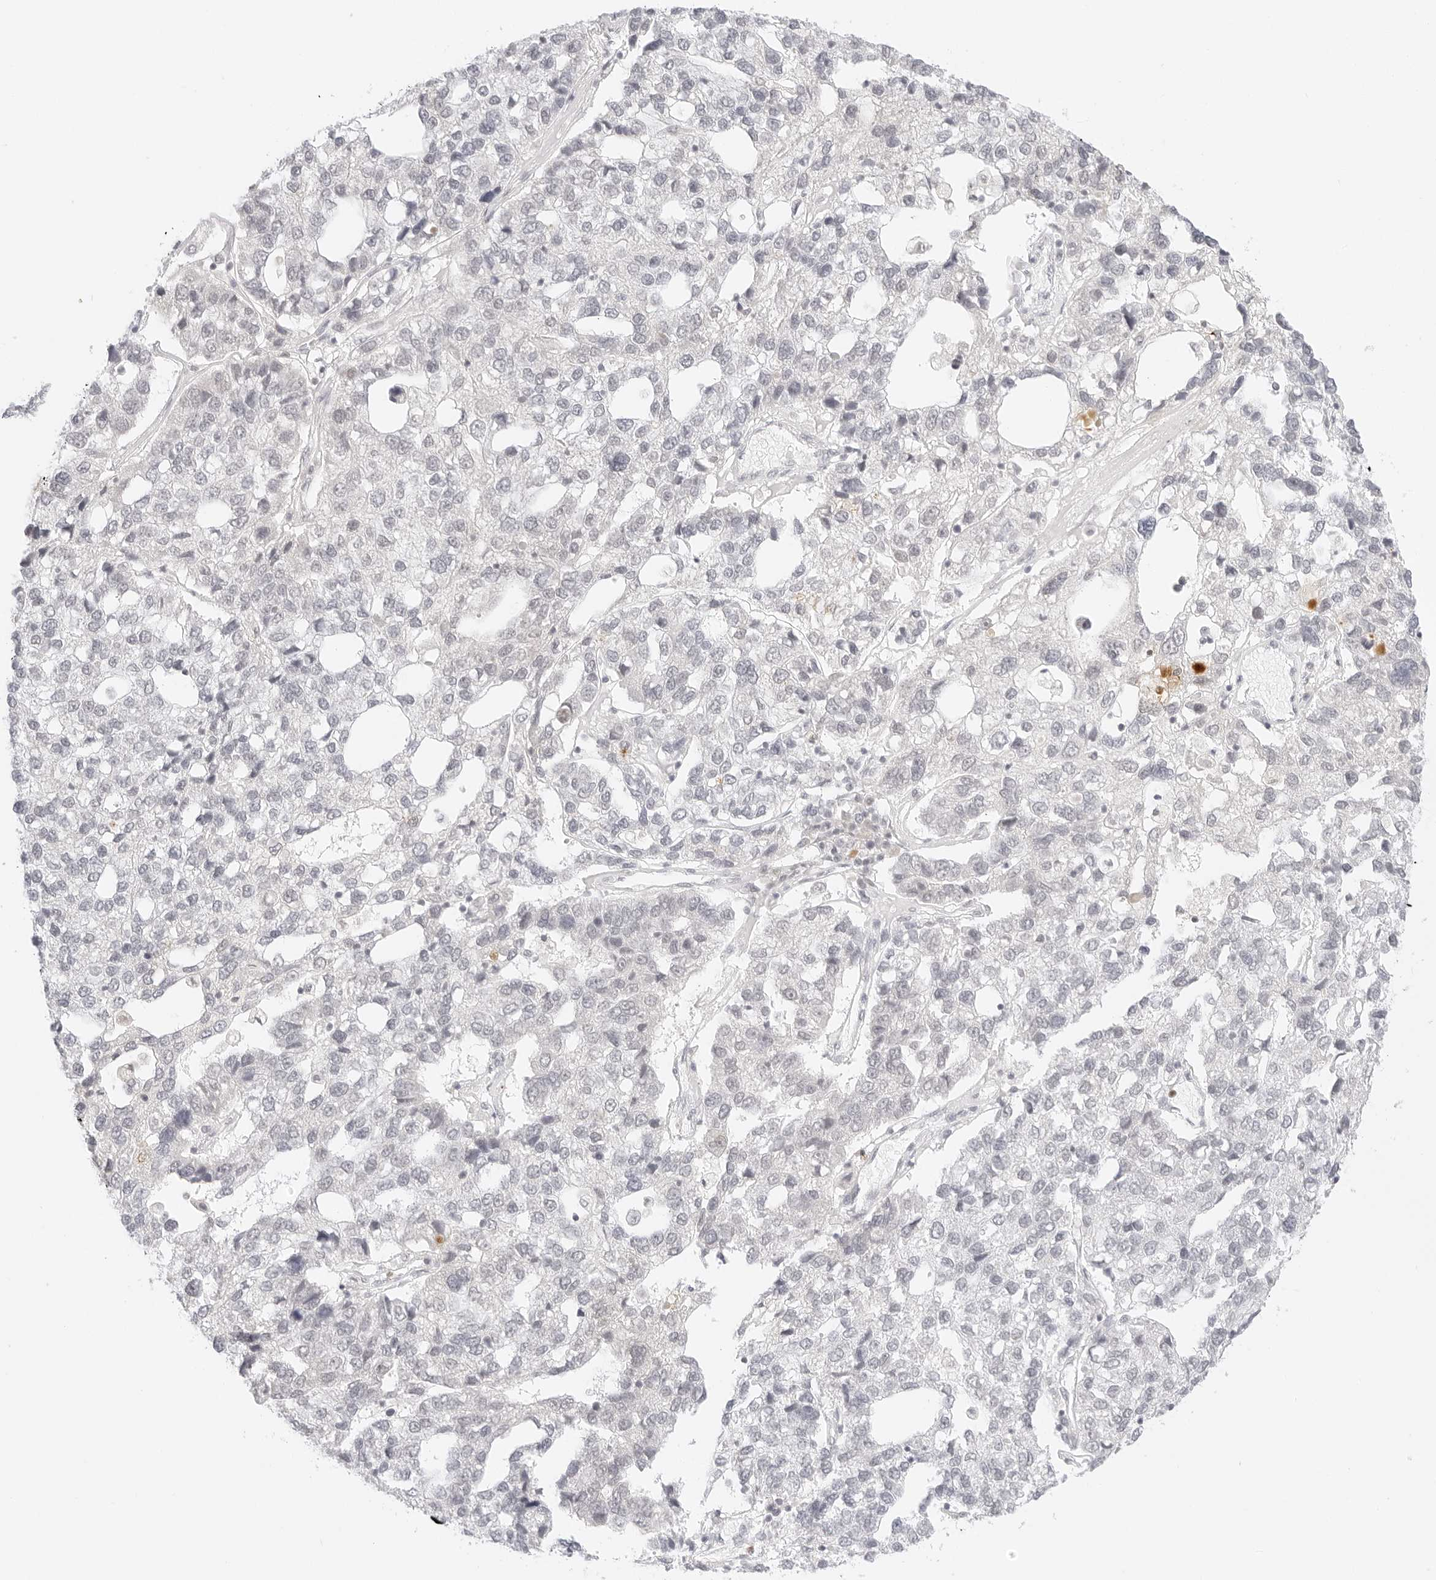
{"staining": {"intensity": "negative", "quantity": "none", "location": "none"}, "tissue": "pancreatic cancer", "cell_type": "Tumor cells", "image_type": "cancer", "snomed": [{"axis": "morphology", "description": "Adenocarcinoma, NOS"}, {"axis": "topography", "description": "Pancreas"}], "caption": "Immunohistochemistry of human pancreatic cancer demonstrates no positivity in tumor cells. (DAB (3,3'-diaminobenzidine) immunohistochemistry visualized using brightfield microscopy, high magnification).", "gene": "POLR3C", "patient": {"sex": "female", "age": 61}}